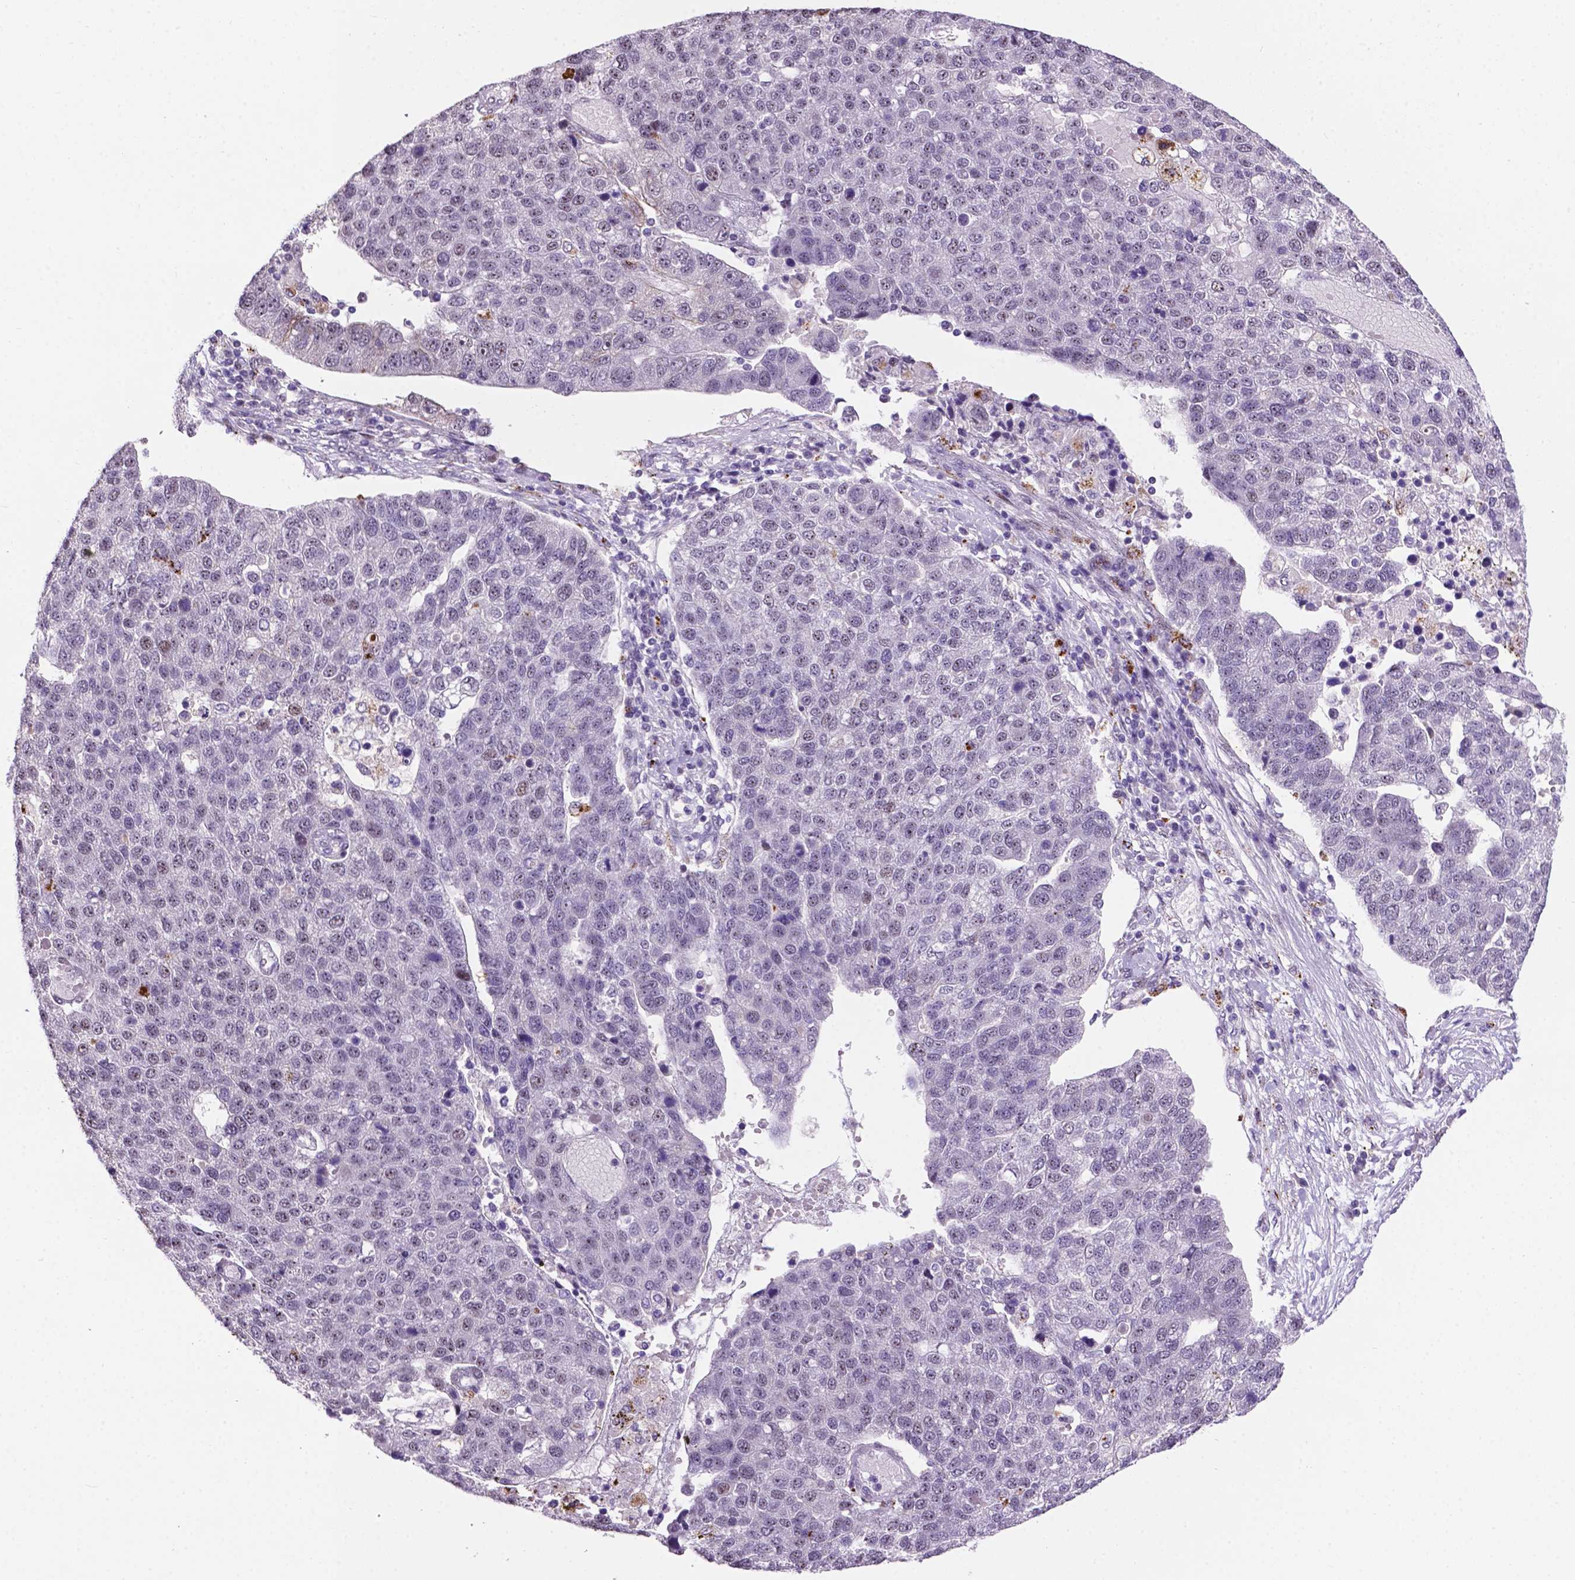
{"staining": {"intensity": "negative", "quantity": "none", "location": "none"}, "tissue": "pancreatic cancer", "cell_type": "Tumor cells", "image_type": "cancer", "snomed": [{"axis": "morphology", "description": "Adenocarcinoma, NOS"}, {"axis": "topography", "description": "Pancreas"}], "caption": "This photomicrograph is of adenocarcinoma (pancreatic) stained with immunohistochemistry to label a protein in brown with the nuclei are counter-stained blue. There is no staining in tumor cells. The staining is performed using DAB (3,3'-diaminobenzidine) brown chromogen with nuclei counter-stained in using hematoxylin.", "gene": "SMAD3", "patient": {"sex": "female", "age": 61}}